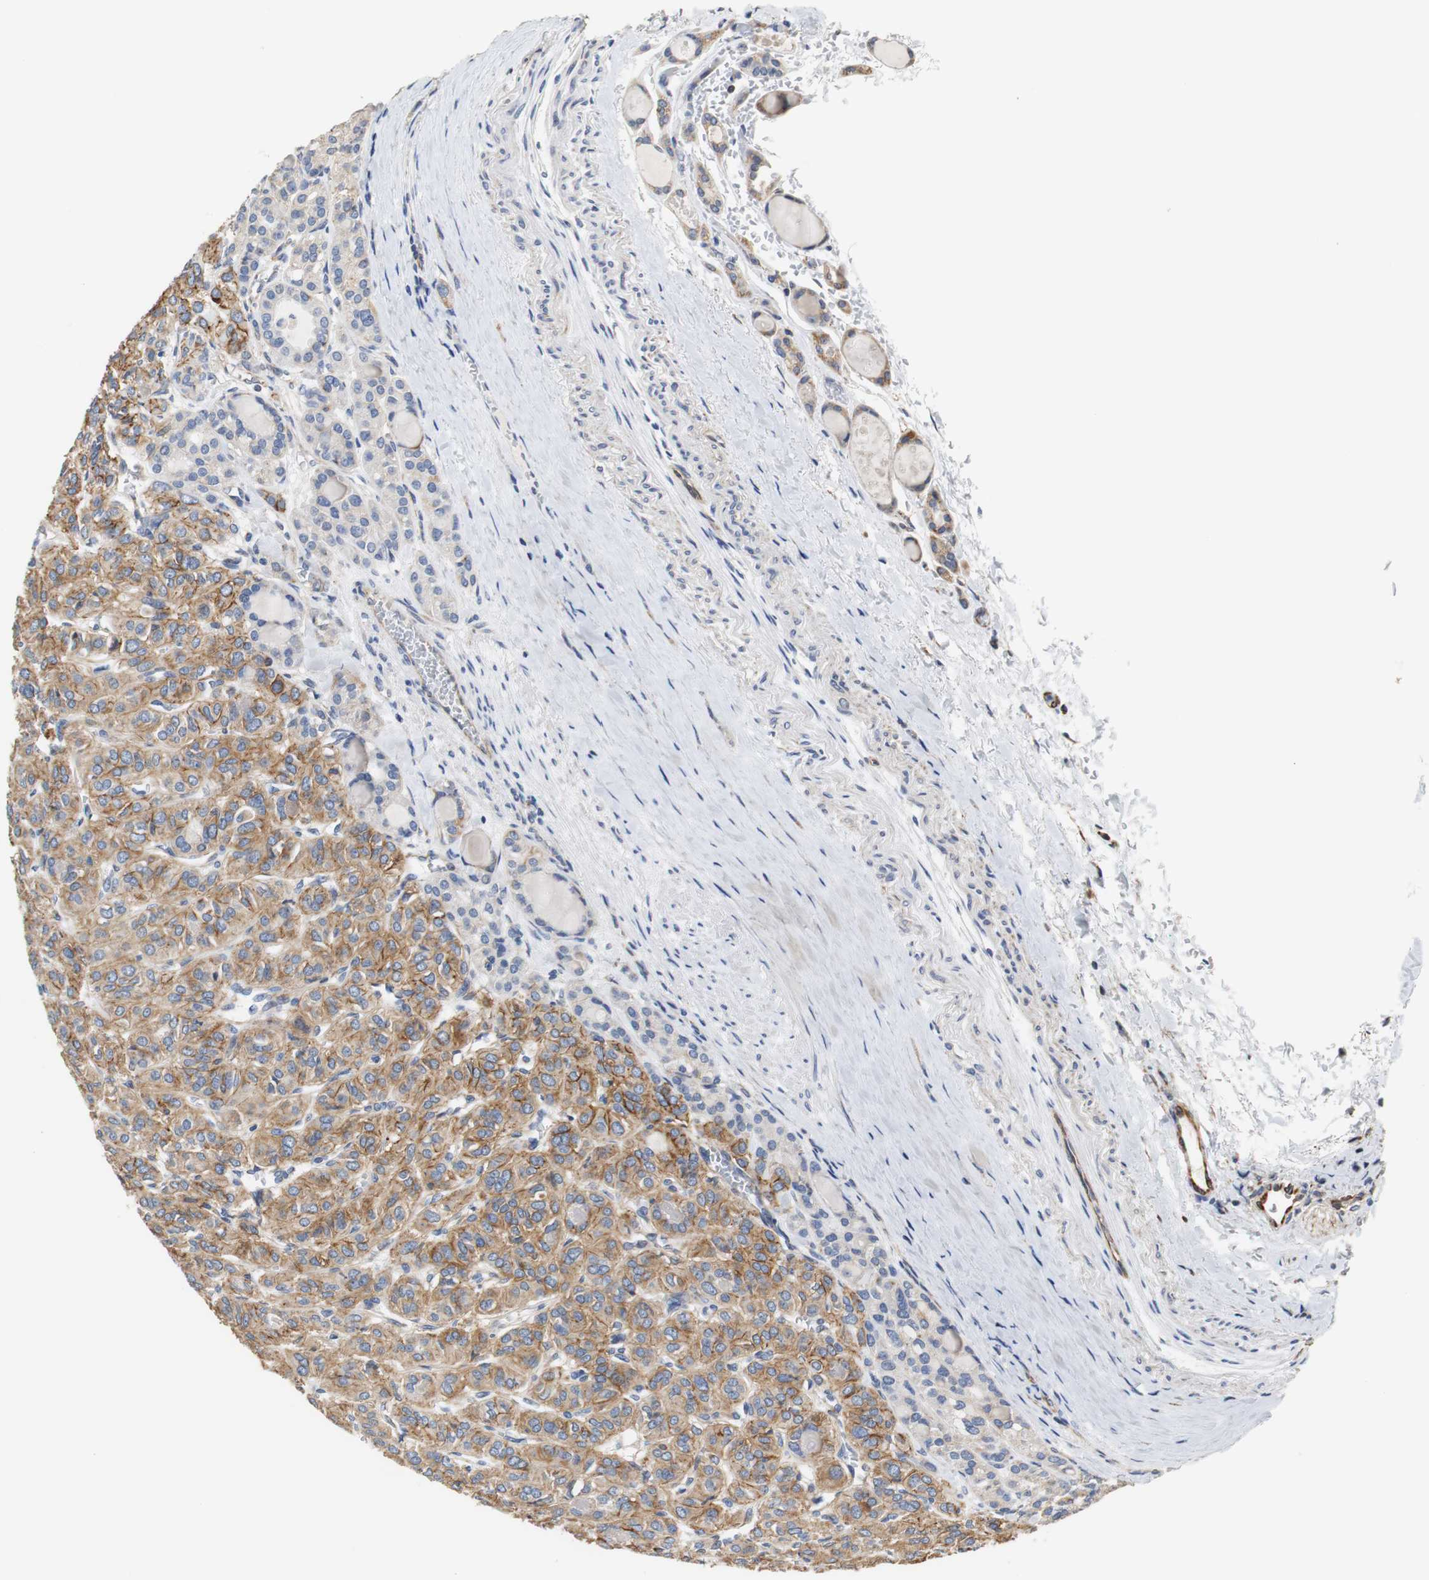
{"staining": {"intensity": "moderate", "quantity": ">75%", "location": "cytoplasmic/membranous"}, "tissue": "thyroid cancer", "cell_type": "Tumor cells", "image_type": "cancer", "snomed": [{"axis": "morphology", "description": "Follicular adenoma carcinoma, NOS"}, {"axis": "topography", "description": "Thyroid gland"}], "caption": "Brown immunohistochemical staining in human thyroid cancer (follicular adenoma carcinoma) shows moderate cytoplasmic/membranous staining in about >75% of tumor cells. (Brightfield microscopy of DAB IHC at high magnification).", "gene": "PCK1", "patient": {"sex": "female", "age": 71}}